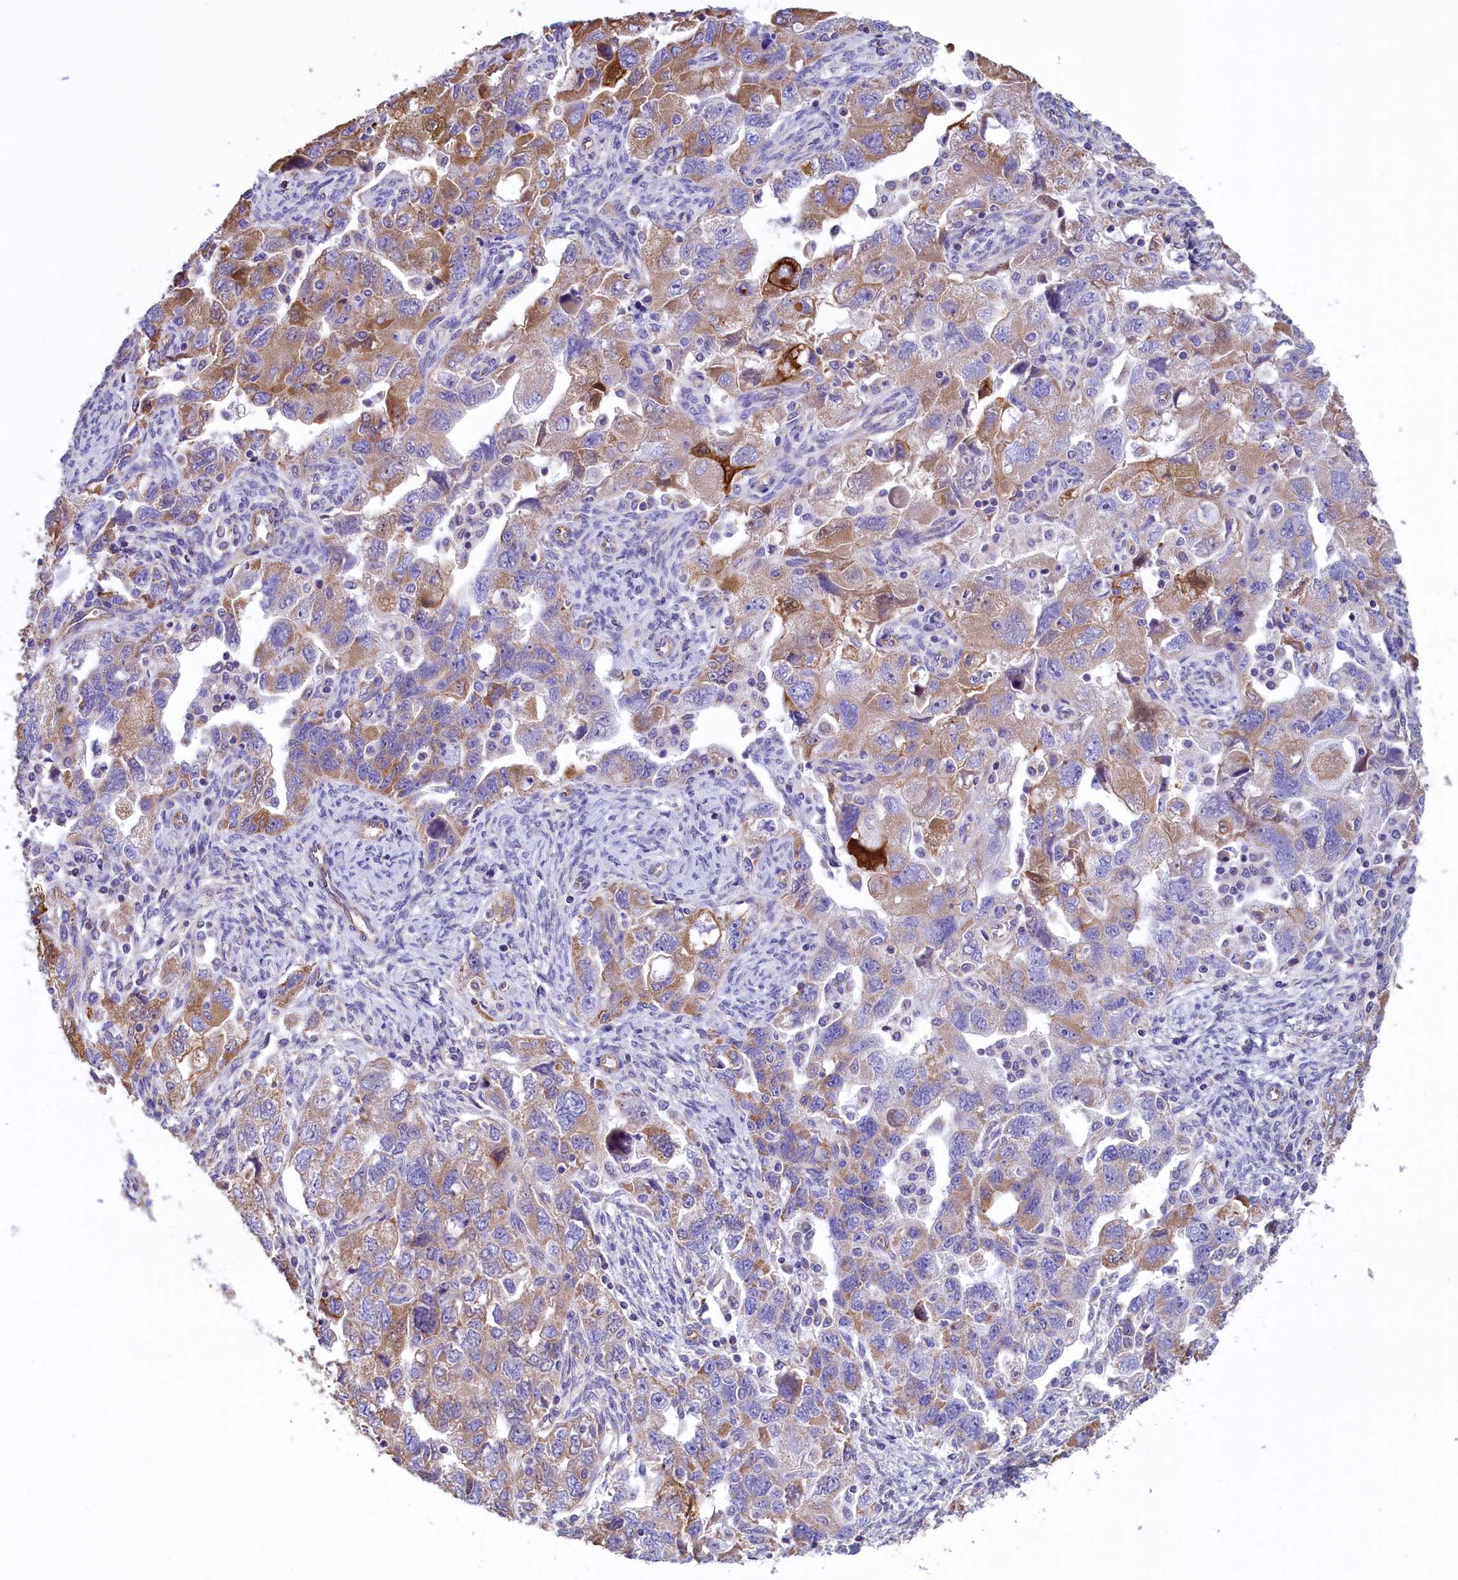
{"staining": {"intensity": "moderate", "quantity": "25%-75%", "location": "cytoplasmic/membranous"}, "tissue": "ovarian cancer", "cell_type": "Tumor cells", "image_type": "cancer", "snomed": [{"axis": "morphology", "description": "Carcinoma, NOS"}, {"axis": "morphology", "description": "Cystadenocarcinoma, serous, NOS"}, {"axis": "topography", "description": "Ovary"}], "caption": "Brown immunohistochemical staining in serous cystadenocarcinoma (ovarian) demonstrates moderate cytoplasmic/membranous staining in about 25%-75% of tumor cells.", "gene": "GATB", "patient": {"sex": "female", "age": 69}}